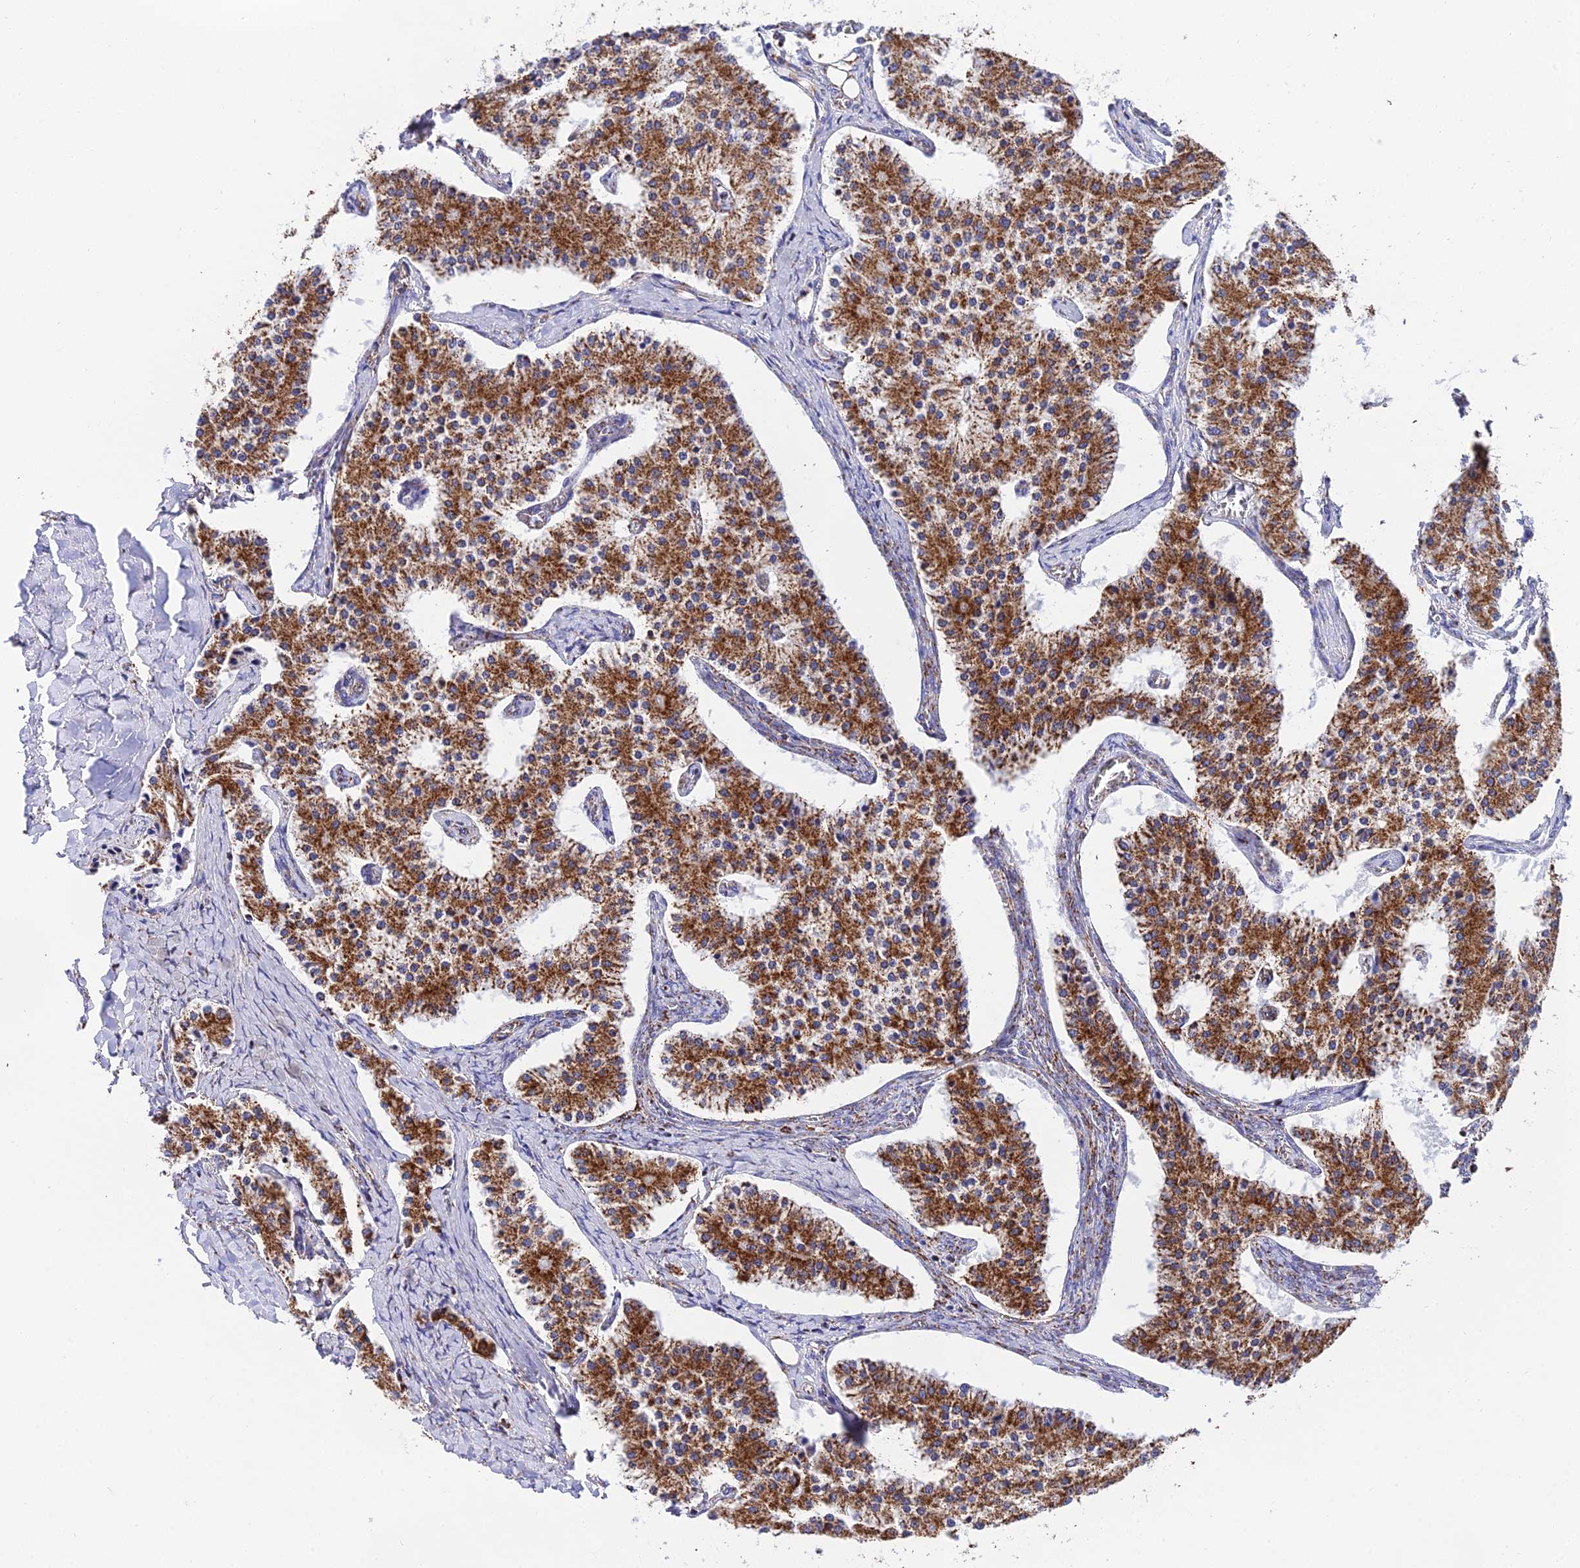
{"staining": {"intensity": "strong", "quantity": ">75%", "location": "cytoplasmic/membranous"}, "tissue": "carcinoid", "cell_type": "Tumor cells", "image_type": "cancer", "snomed": [{"axis": "morphology", "description": "Carcinoid, malignant, NOS"}, {"axis": "topography", "description": "Colon"}], "caption": "Carcinoid tissue reveals strong cytoplasmic/membranous positivity in about >75% of tumor cells, visualized by immunohistochemistry.", "gene": "ATP5PD", "patient": {"sex": "female", "age": 52}}